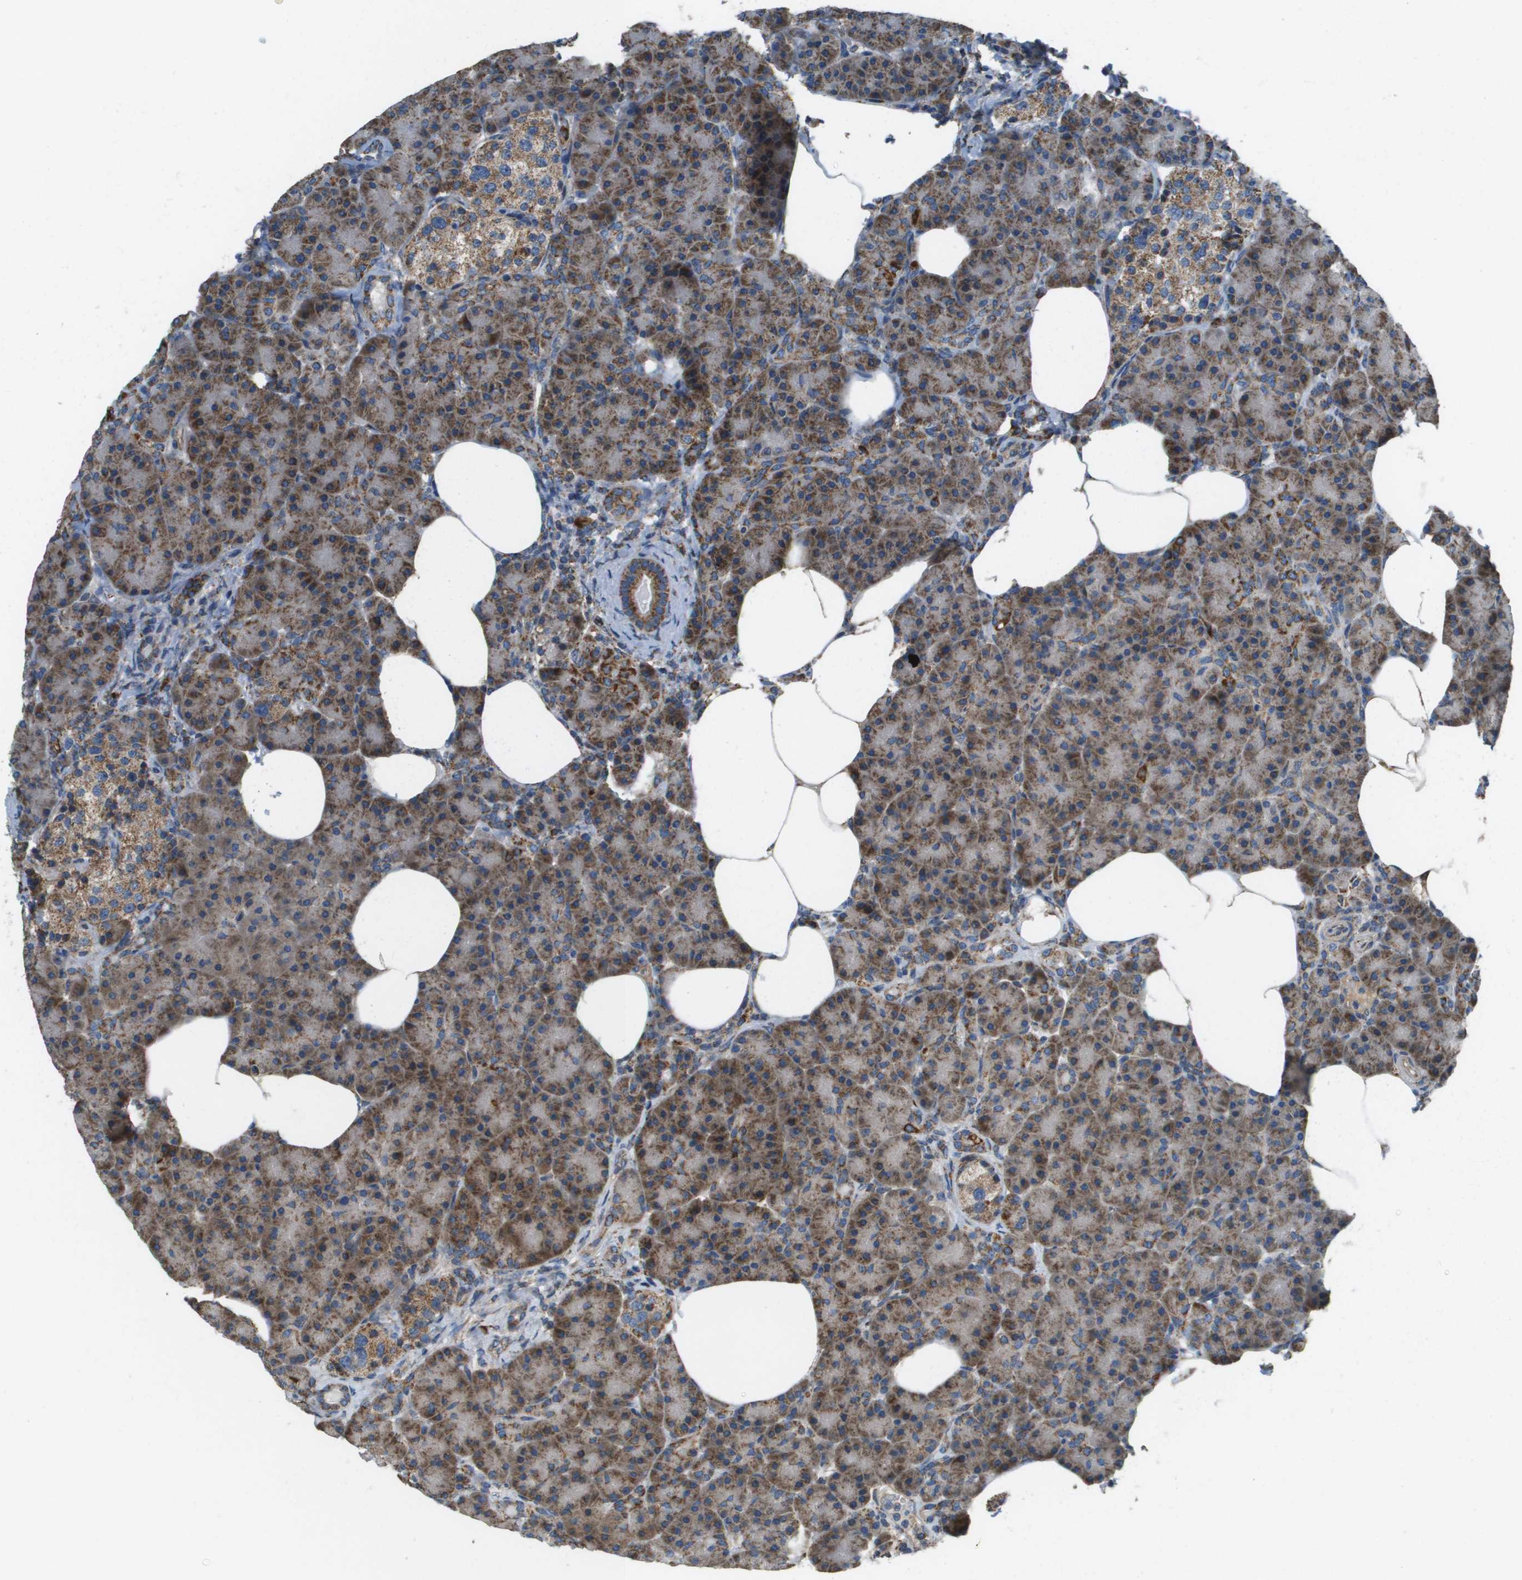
{"staining": {"intensity": "strong", "quantity": "<25%", "location": "cytoplasmic/membranous"}, "tissue": "pancreas", "cell_type": "Exocrine glandular cells", "image_type": "normal", "snomed": [{"axis": "morphology", "description": "Normal tissue, NOS"}, {"axis": "topography", "description": "Pancreas"}], "caption": "IHC photomicrograph of benign pancreas: pancreas stained using immunohistochemistry displays medium levels of strong protein expression localized specifically in the cytoplasmic/membranous of exocrine glandular cells, appearing as a cytoplasmic/membranous brown color.", "gene": "NRK", "patient": {"sex": "female", "age": 70}}